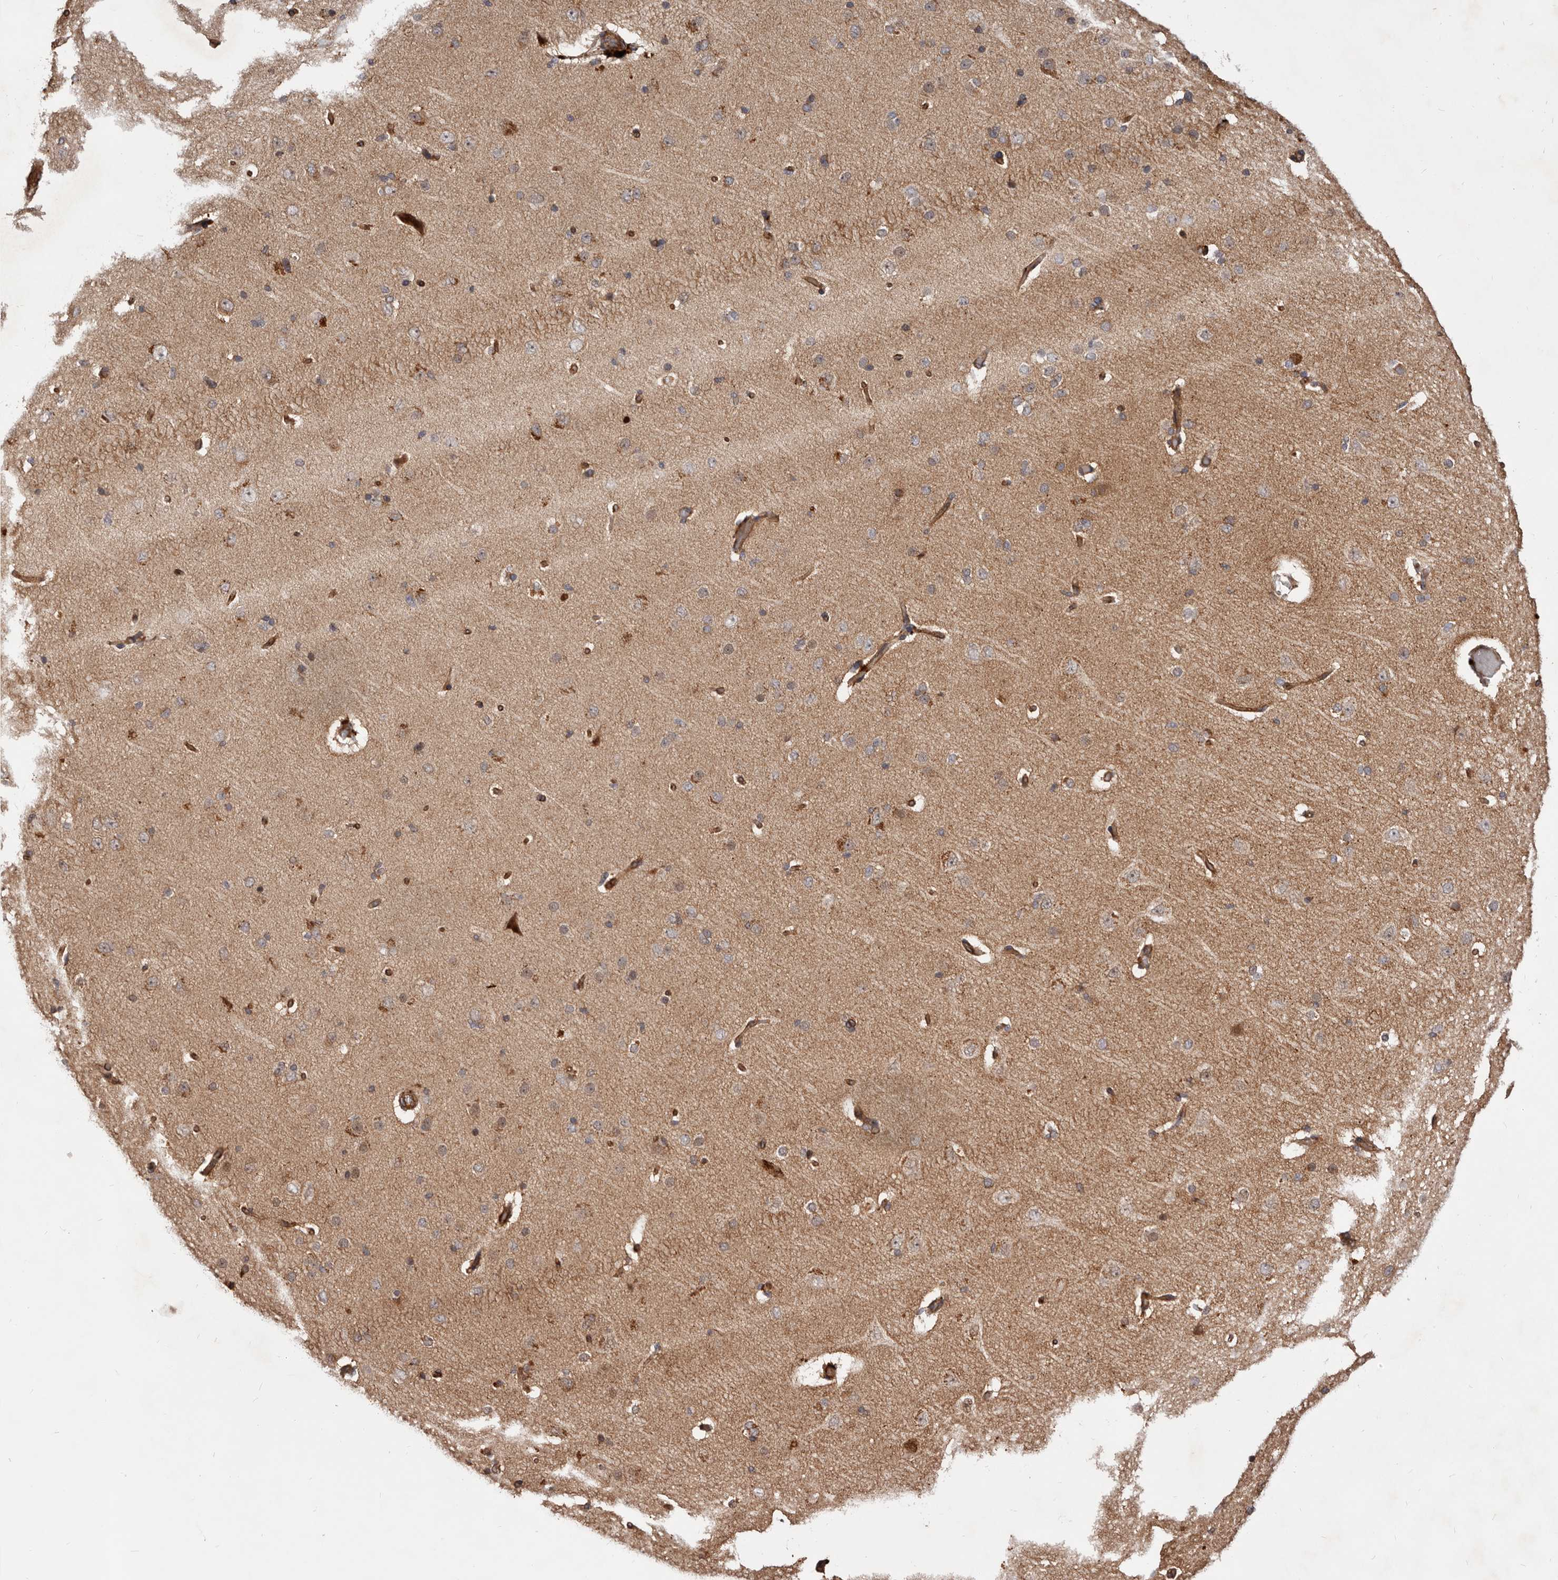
{"staining": {"intensity": "strong", "quantity": ">75%", "location": "cytoplasmic/membranous"}, "tissue": "cerebral cortex", "cell_type": "Endothelial cells", "image_type": "normal", "snomed": [{"axis": "morphology", "description": "Normal tissue, NOS"}, {"axis": "topography", "description": "Cerebral cortex"}], "caption": "The immunohistochemical stain labels strong cytoplasmic/membranous expression in endothelial cells of unremarkable cerebral cortex. (DAB IHC, brown staining for protein, blue staining for nuclei).", "gene": "GTPBP1", "patient": {"sex": "male", "age": 34}}